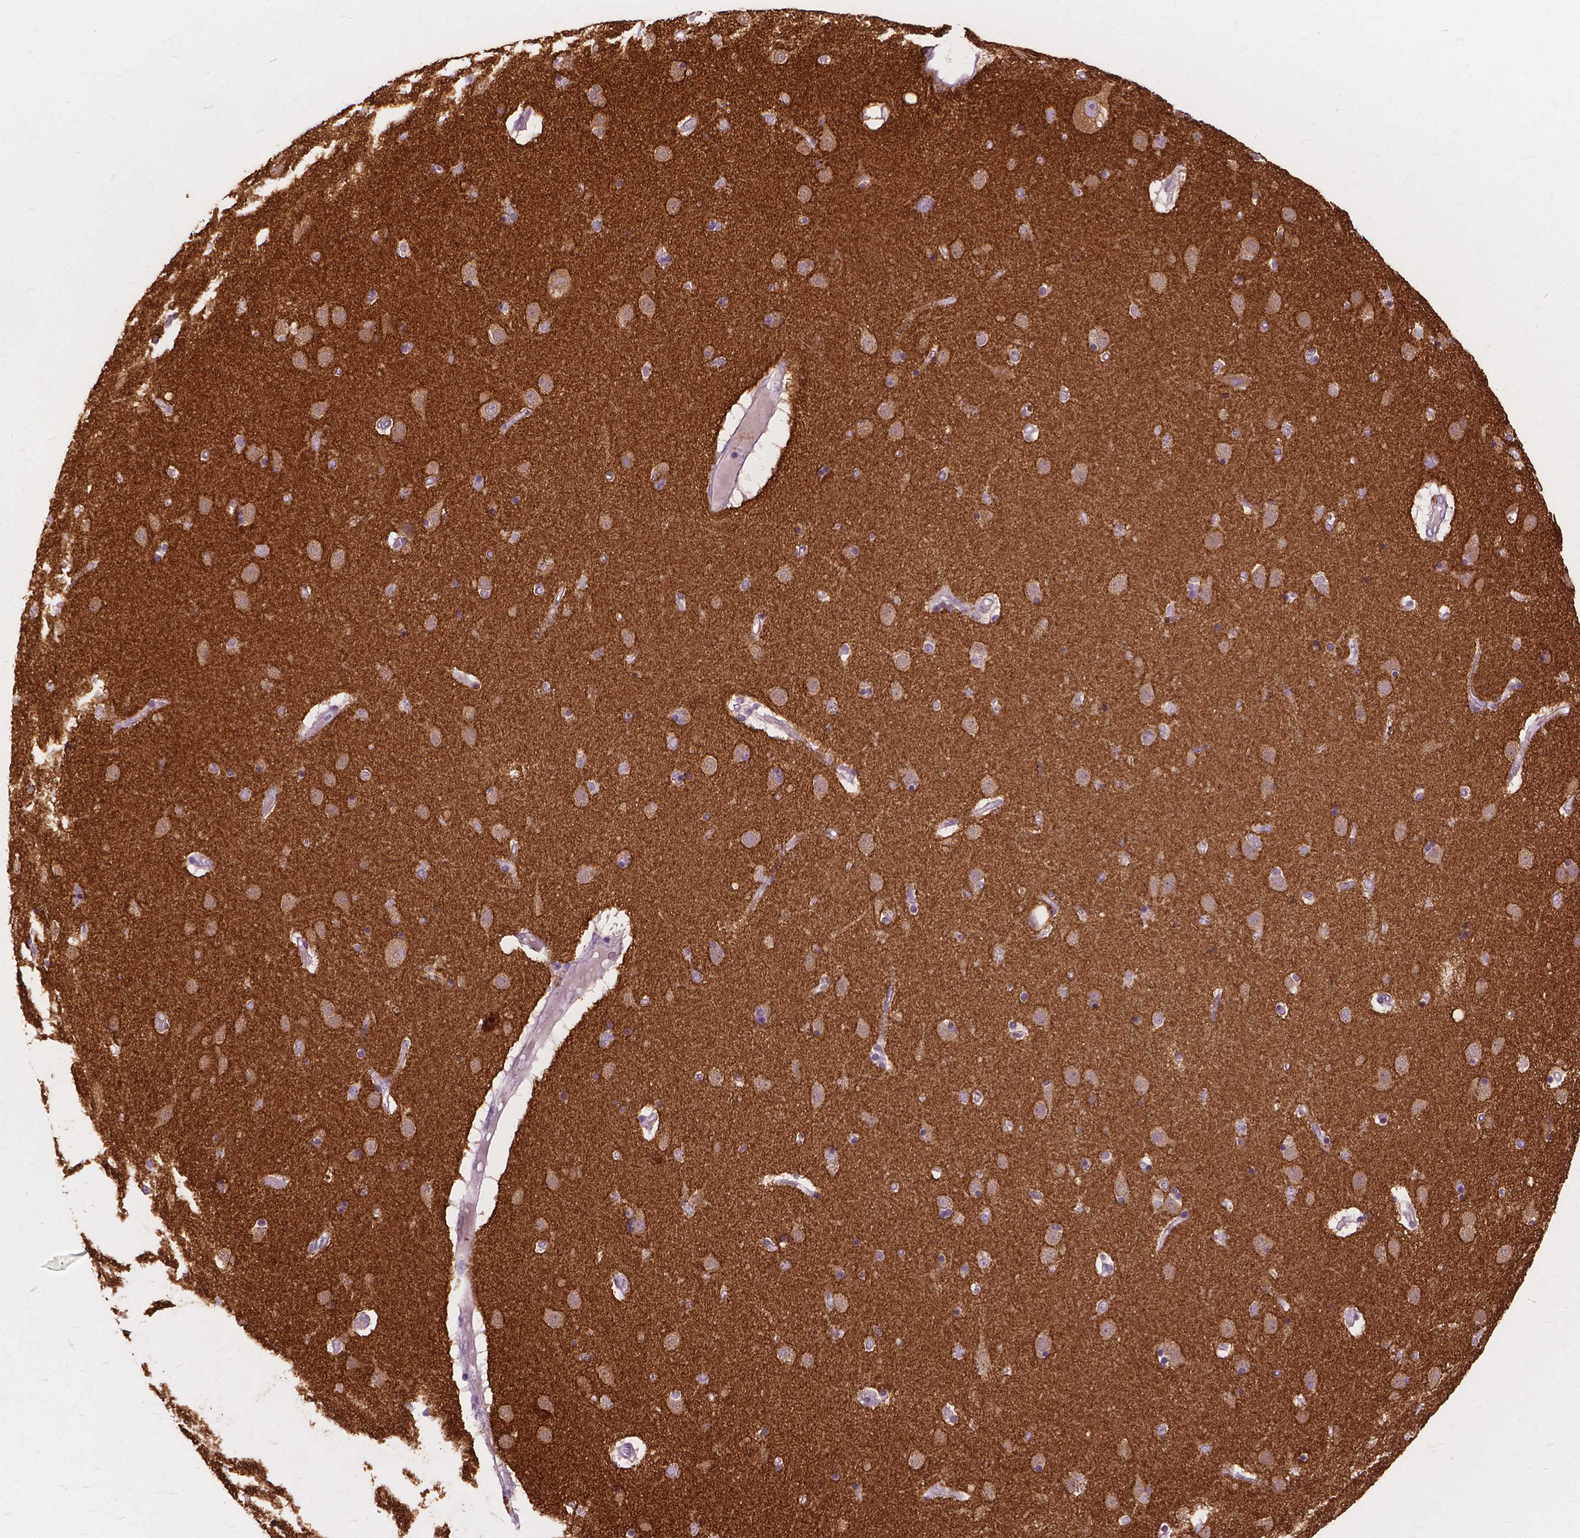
{"staining": {"intensity": "weak", "quantity": "<25%", "location": "cytoplasmic/membranous"}, "tissue": "caudate", "cell_type": "Glial cells", "image_type": "normal", "snomed": [{"axis": "morphology", "description": "Normal tissue, NOS"}, {"axis": "topography", "description": "Lateral ventricle wall"}], "caption": "Immunohistochemistry of normal human caudate exhibits no expression in glial cells. (DAB IHC, high magnification).", "gene": "DNM1", "patient": {"sex": "female", "age": 71}}